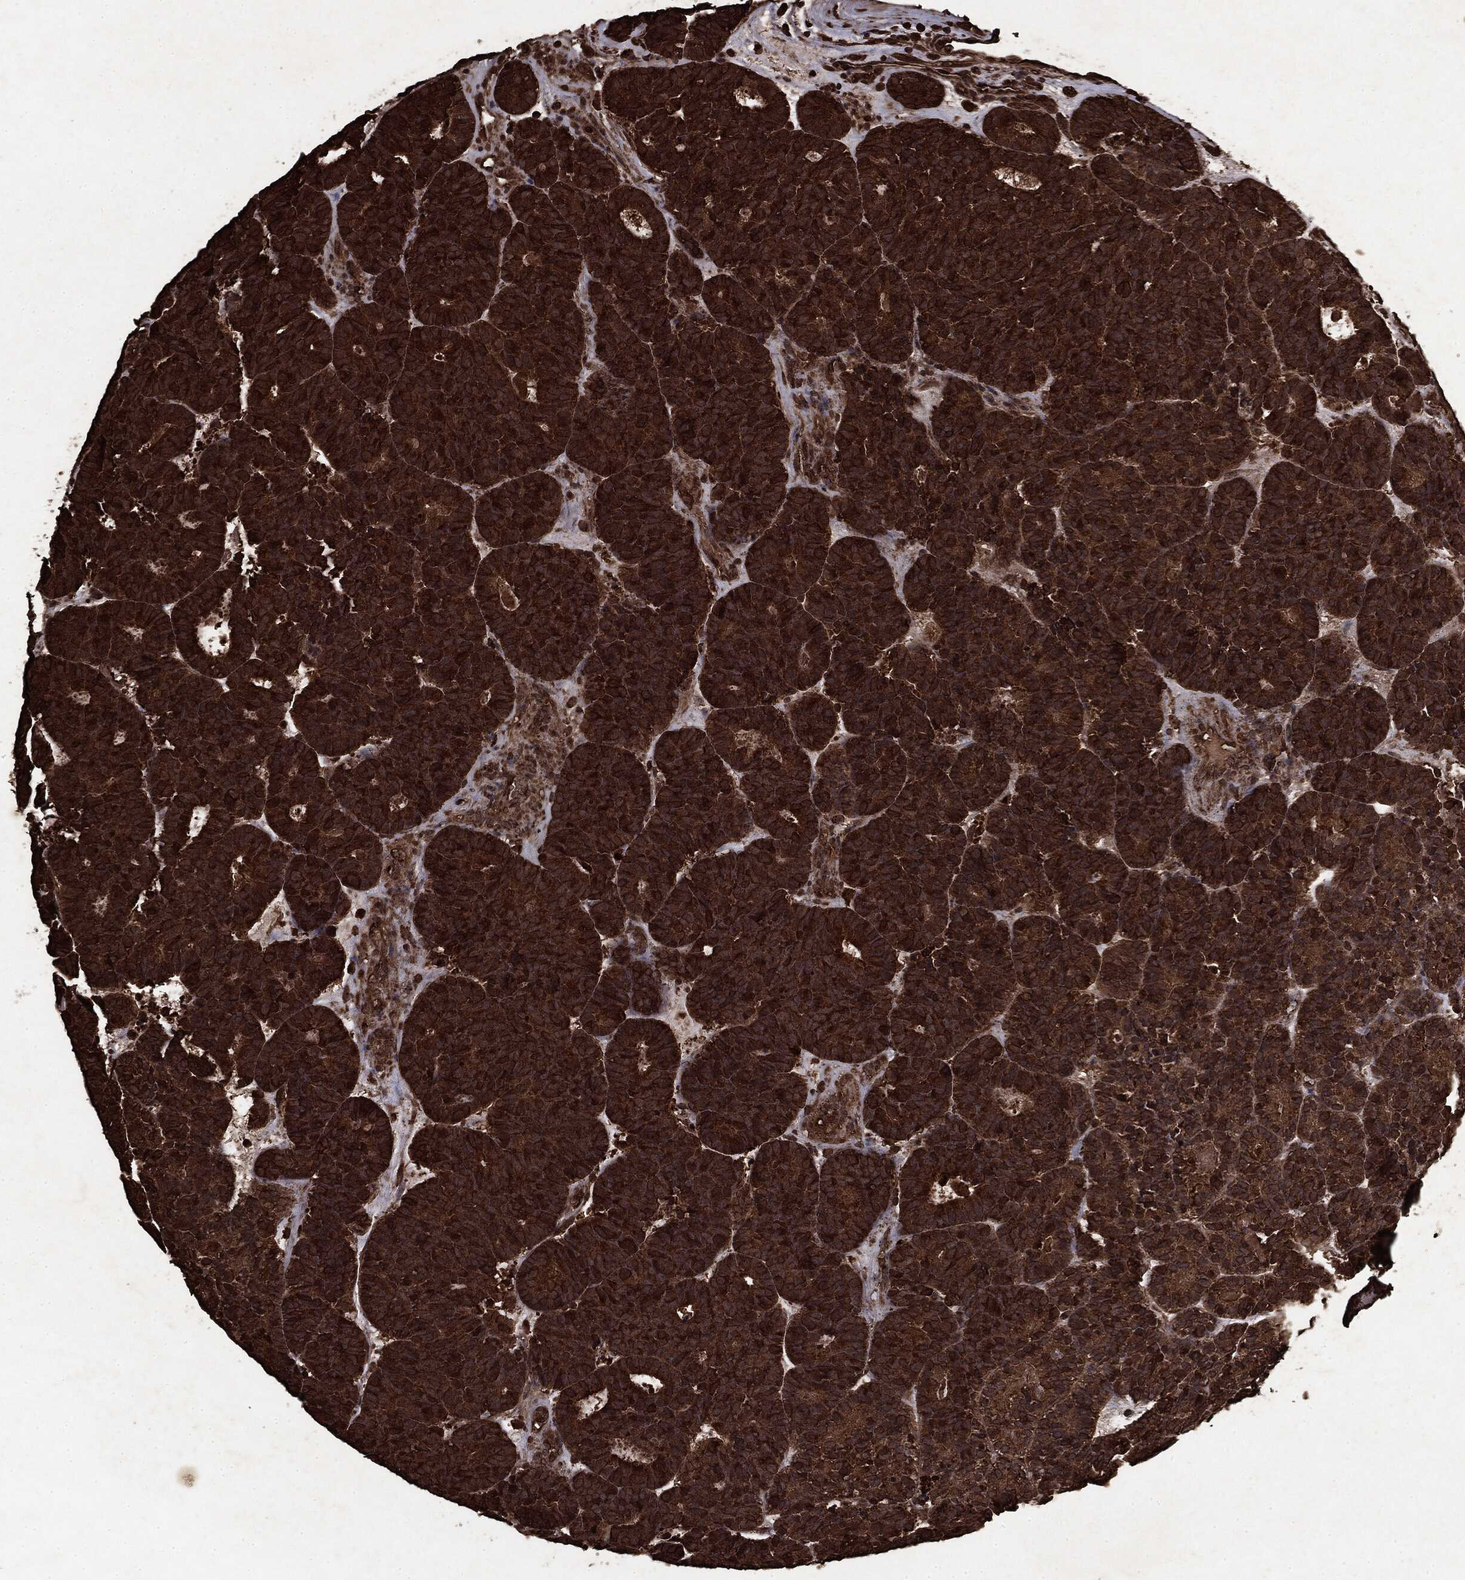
{"staining": {"intensity": "strong", "quantity": ">75%", "location": "cytoplasmic/membranous"}, "tissue": "head and neck cancer", "cell_type": "Tumor cells", "image_type": "cancer", "snomed": [{"axis": "morphology", "description": "Adenocarcinoma, NOS"}, {"axis": "topography", "description": "Head-Neck"}], "caption": "Brown immunohistochemical staining in adenocarcinoma (head and neck) shows strong cytoplasmic/membranous positivity in approximately >75% of tumor cells.", "gene": "ARAF", "patient": {"sex": "female", "age": 81}}